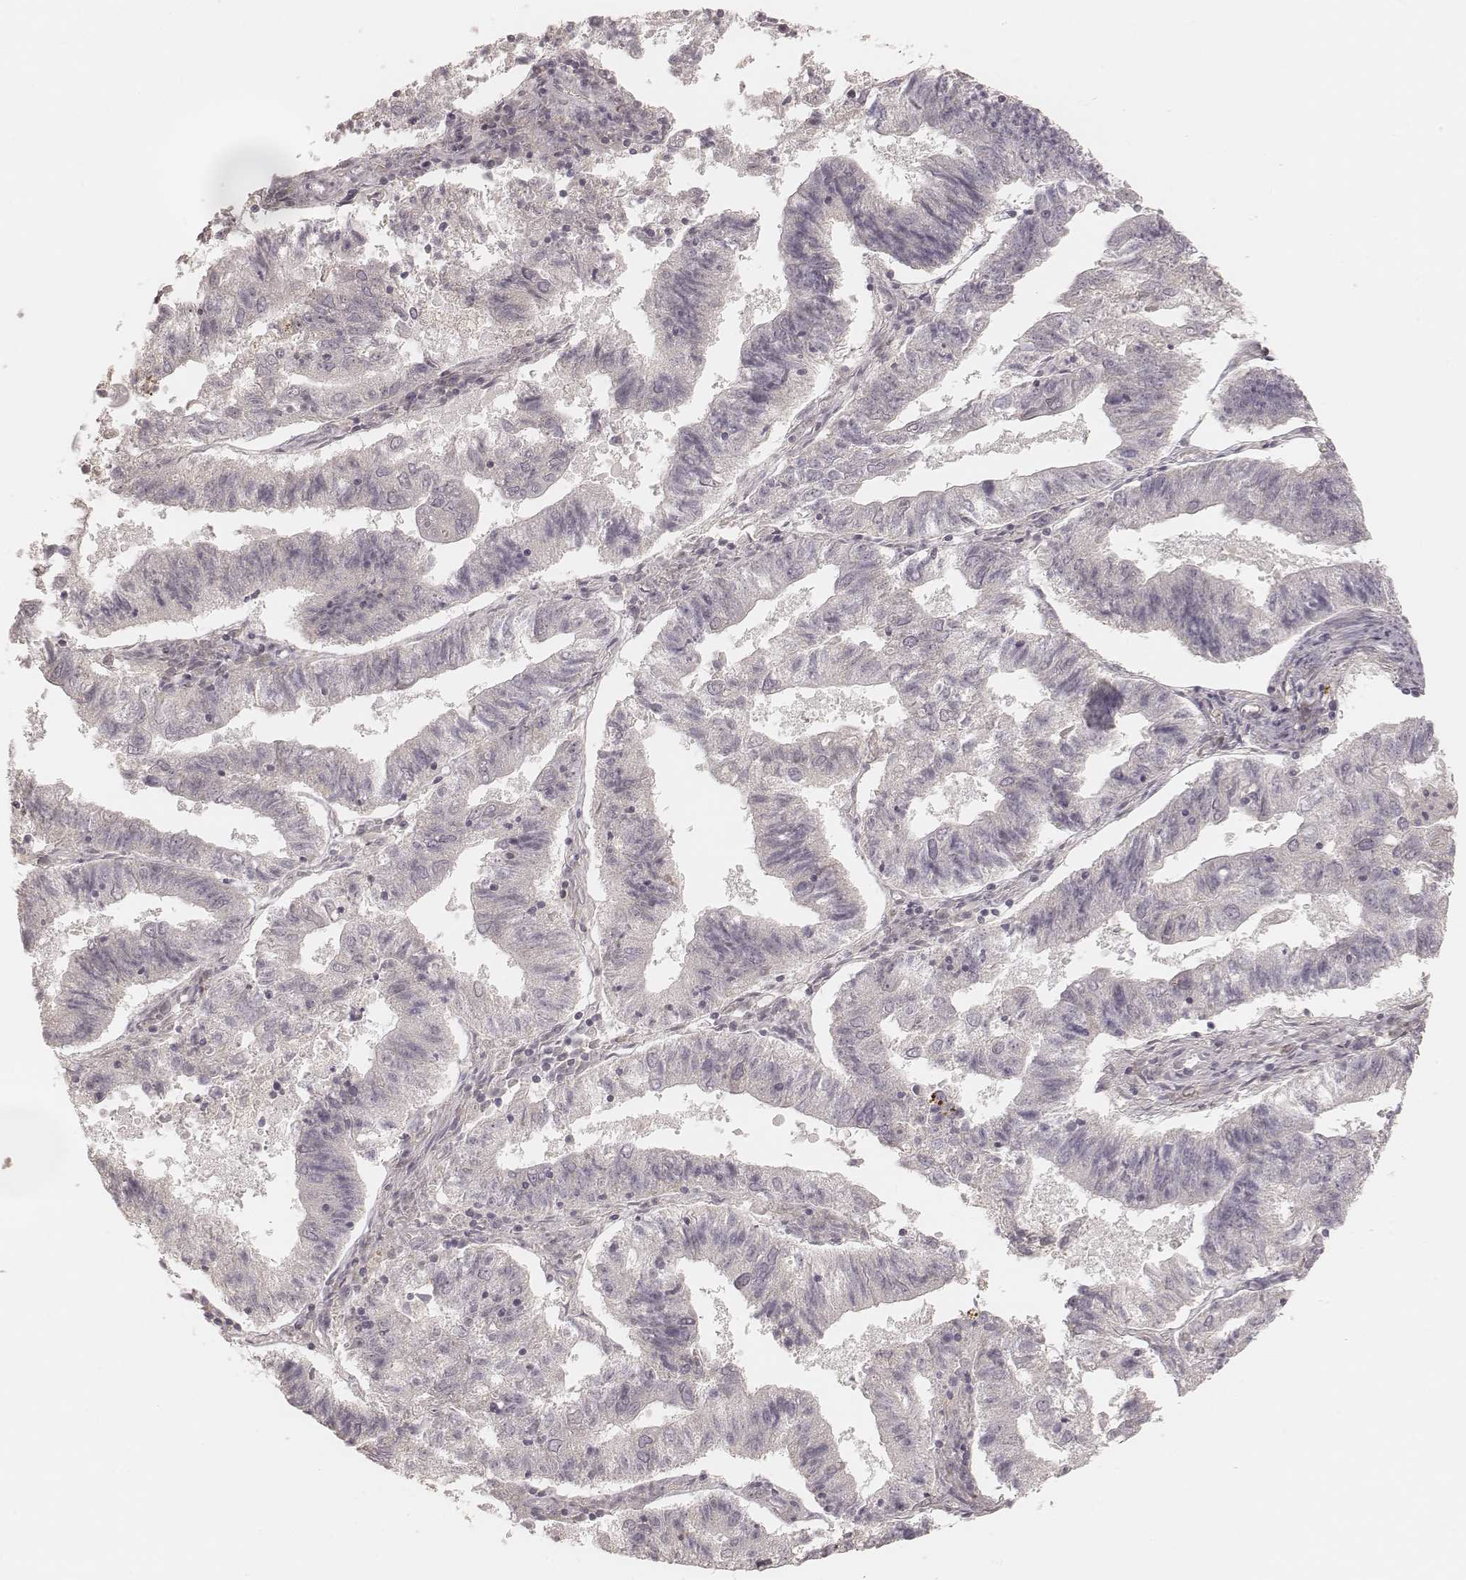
{"staining": {"intensity": "negative", "quantity": "none", "location": "none"}, "tissue": "endometrial cancer", "cell_type": "Tumor cells", "image_type": "cancer", "snomed": [{"axis": "morphology", "description": "Adenocarcinoma, NOS"}, {"axis": "topography", "description": "Endometrium"}], "caption": "High power microscopy photomicrograph of an immunohistochemistry (IHC) photomicrograph of endometrial cancer, revealing no significant positivity in tumor cells.", "gene": "GORASP2", "patient": {"sex": "female", "age": 82}}